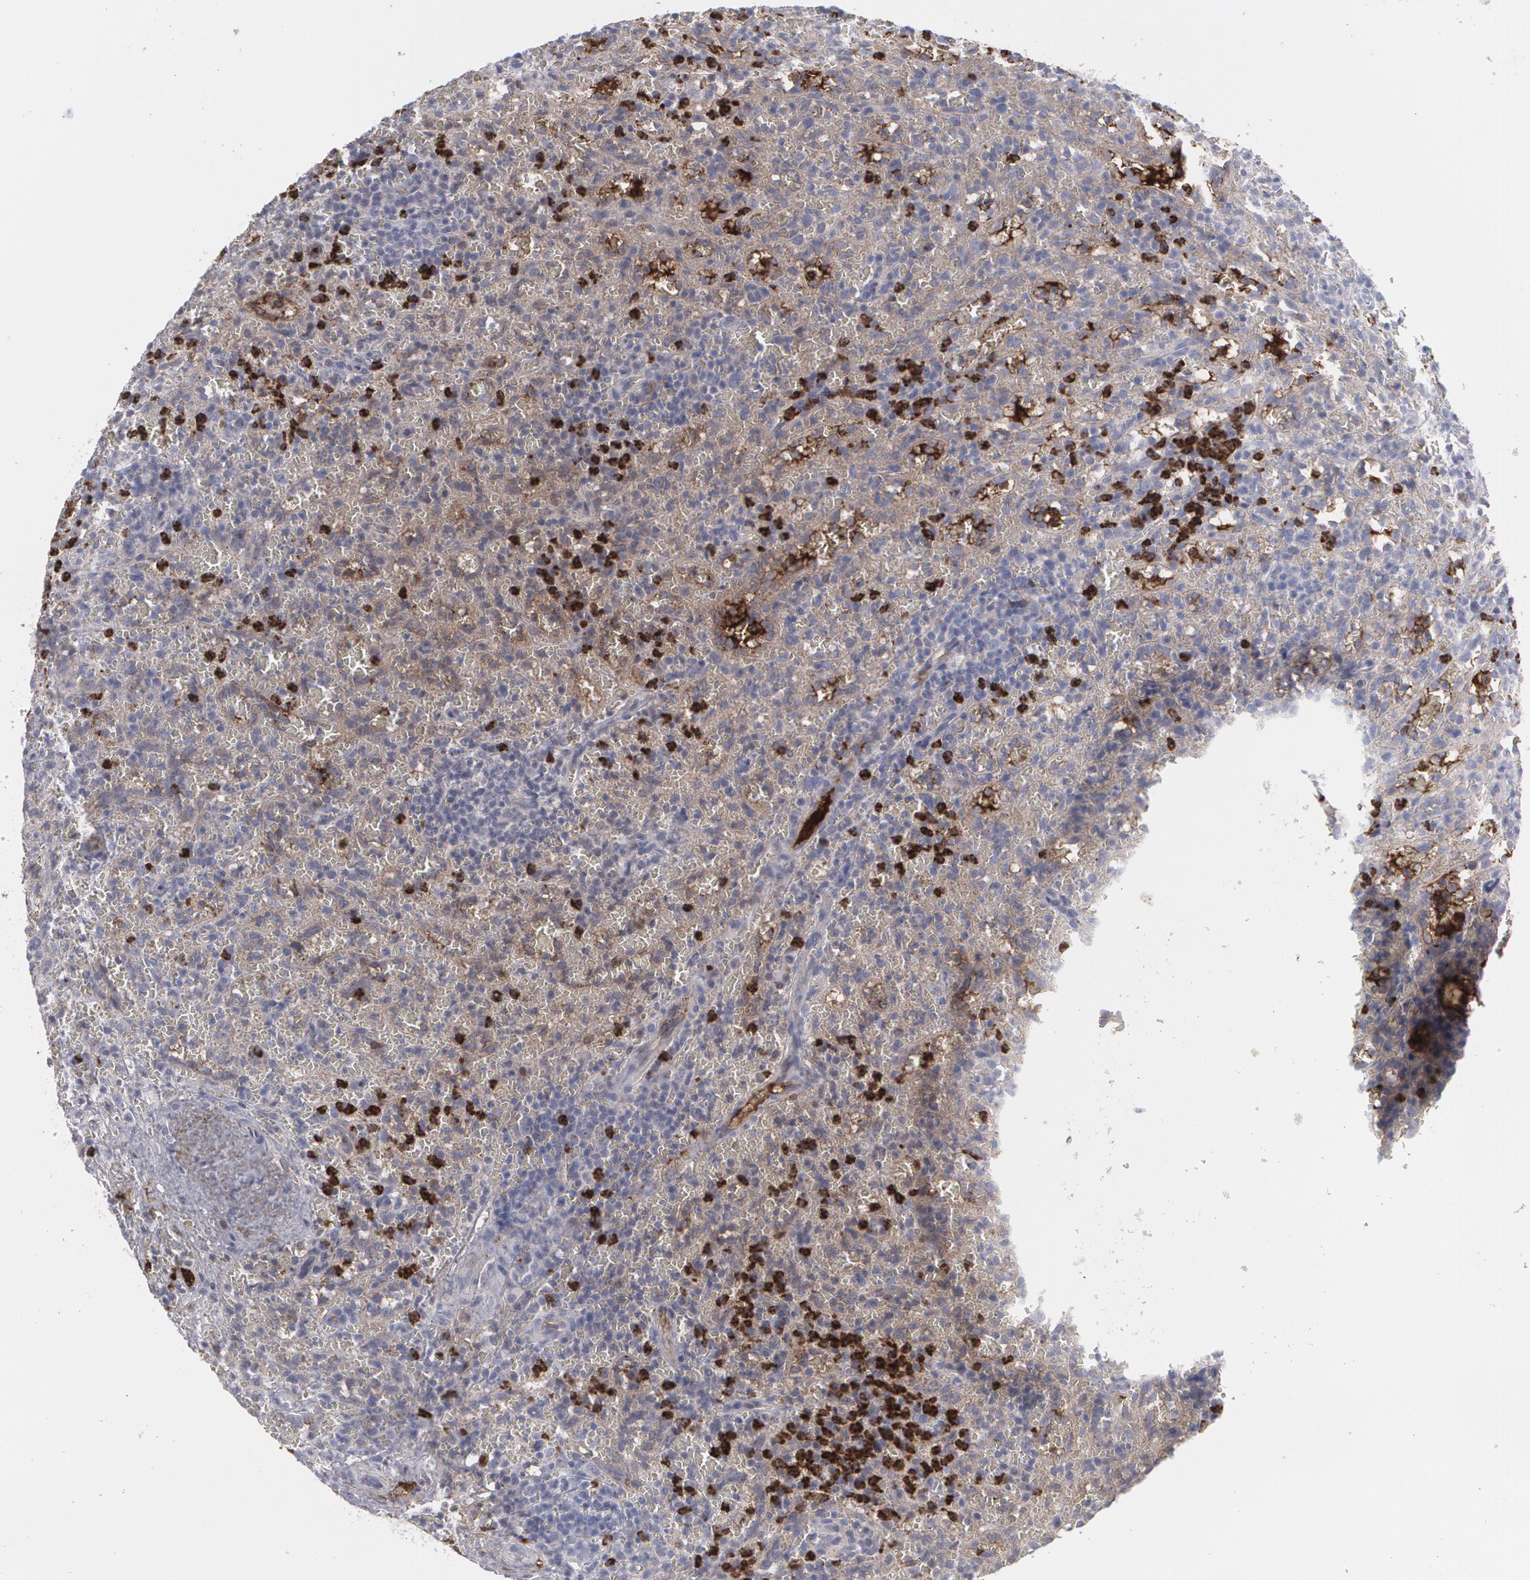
{"staining": {"intensity": "negative", "quantity": "none", "location": "none"}, "tissue": "lymphoma", "cell_type": "Tumor cells", "image_type": "cancer", "snomed": [{"axis": "morphology", "description": "Malignant lymphoma, non-Hodgkin's type, Low grade"}, {"axis": "topography", "description": "Spleen"}], "caption": "This histopathology image is of lymphoma stained with immunohistochemistry (IHC) to label a protein in brown with the nuclei are counter-stained blue. There is no staining in tumor cells.", "gene": "LRG1", "patient": {"sex": "female", "age": 64}}